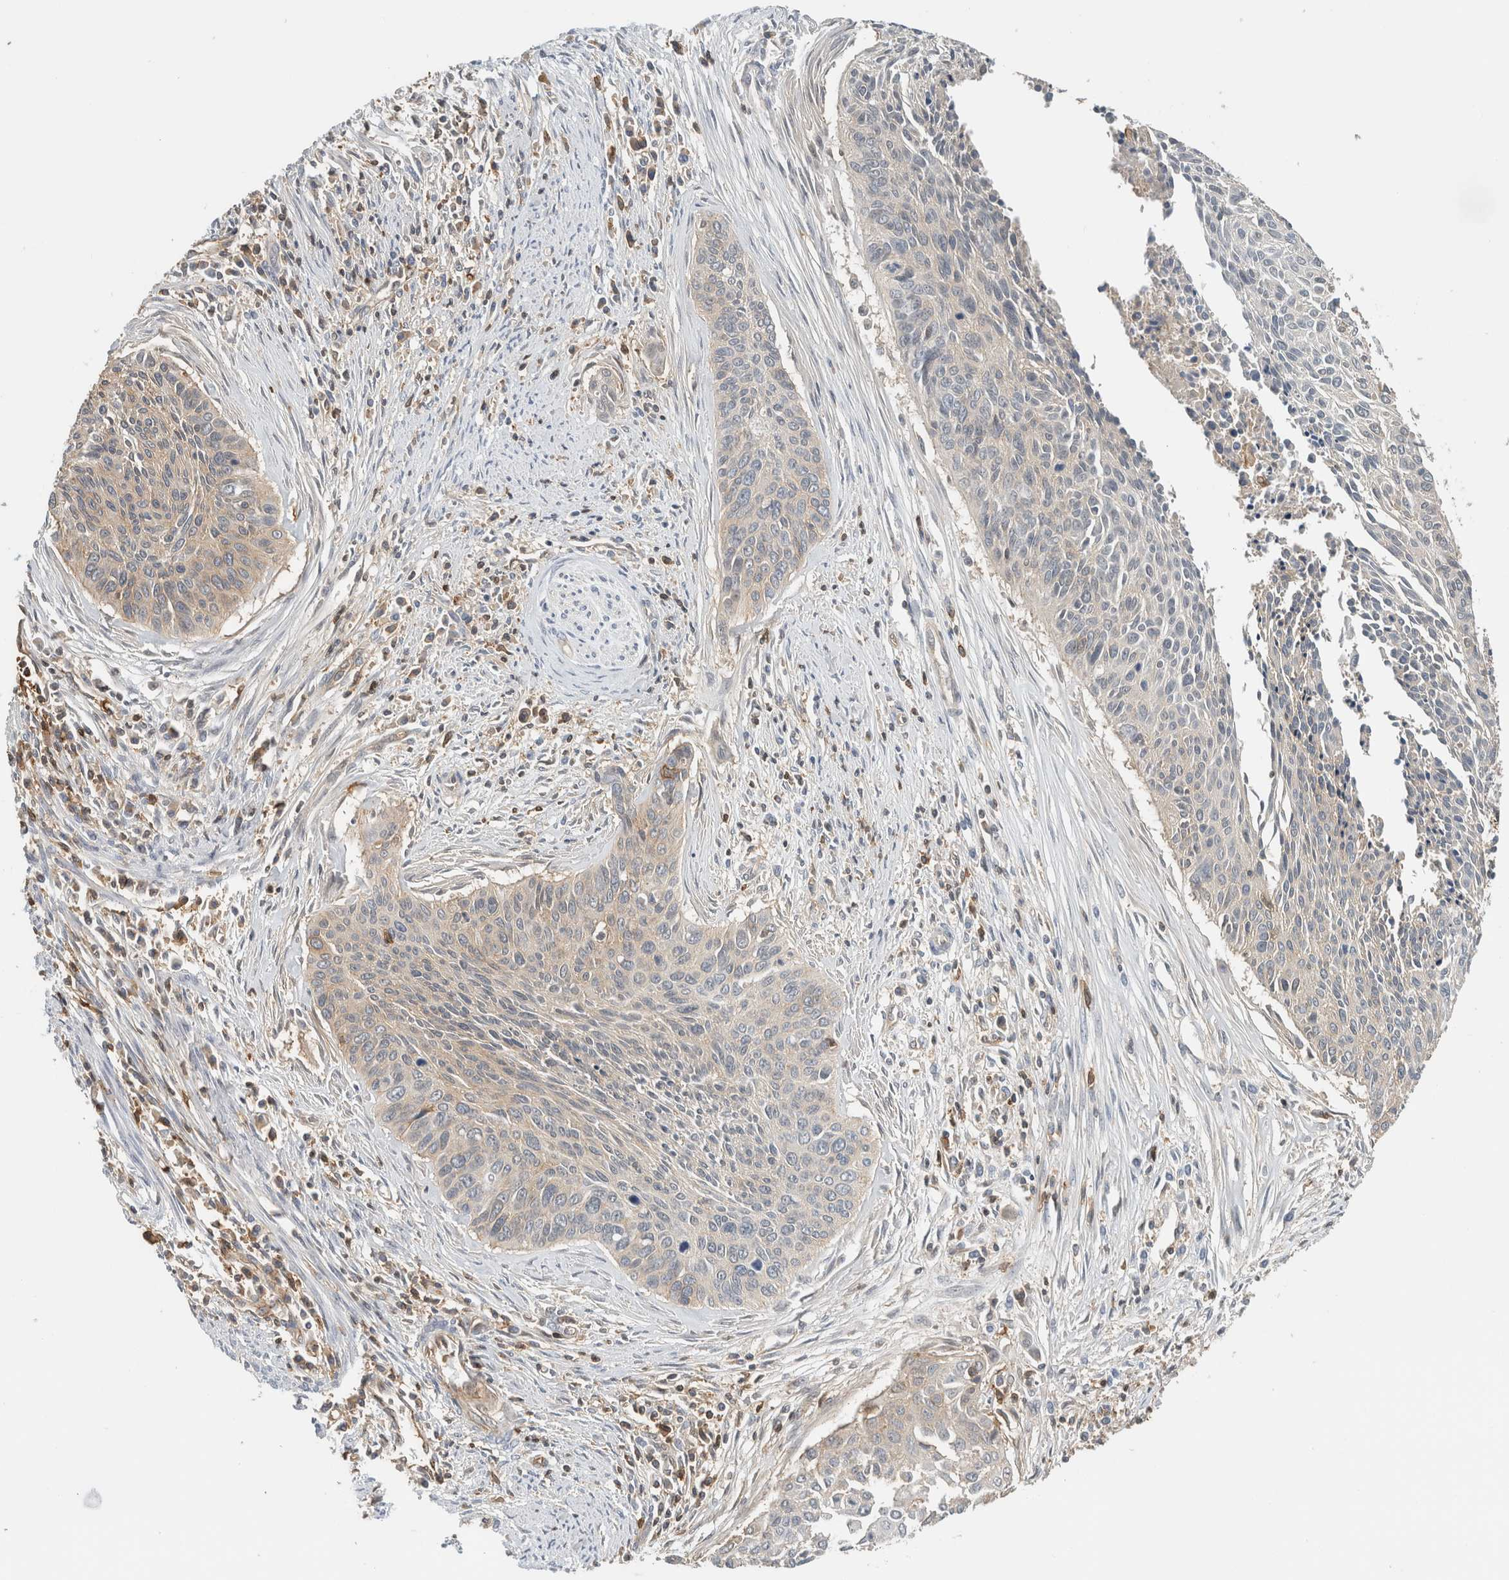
{"staining": {"intensity": "negative", "quantity": "none", "location": "none"}, "tissue": "cervical cancer", "cell_type": "Tumor cells", "image_type": "cancer", "snomed": [{"axis": "morphology", "description": "Squamous cell carcinoma, NOS"}, {"axis": "topography", "description": "Cervix"}], "caption": "High power microscopy micrograph of an immunohistochemistry micrograph of squamous cell carcinoma (cervical), revealing no significant staining in tumor cells.", "gene": "PFDN4", "patient": {"sex": "female", "age": 55}}